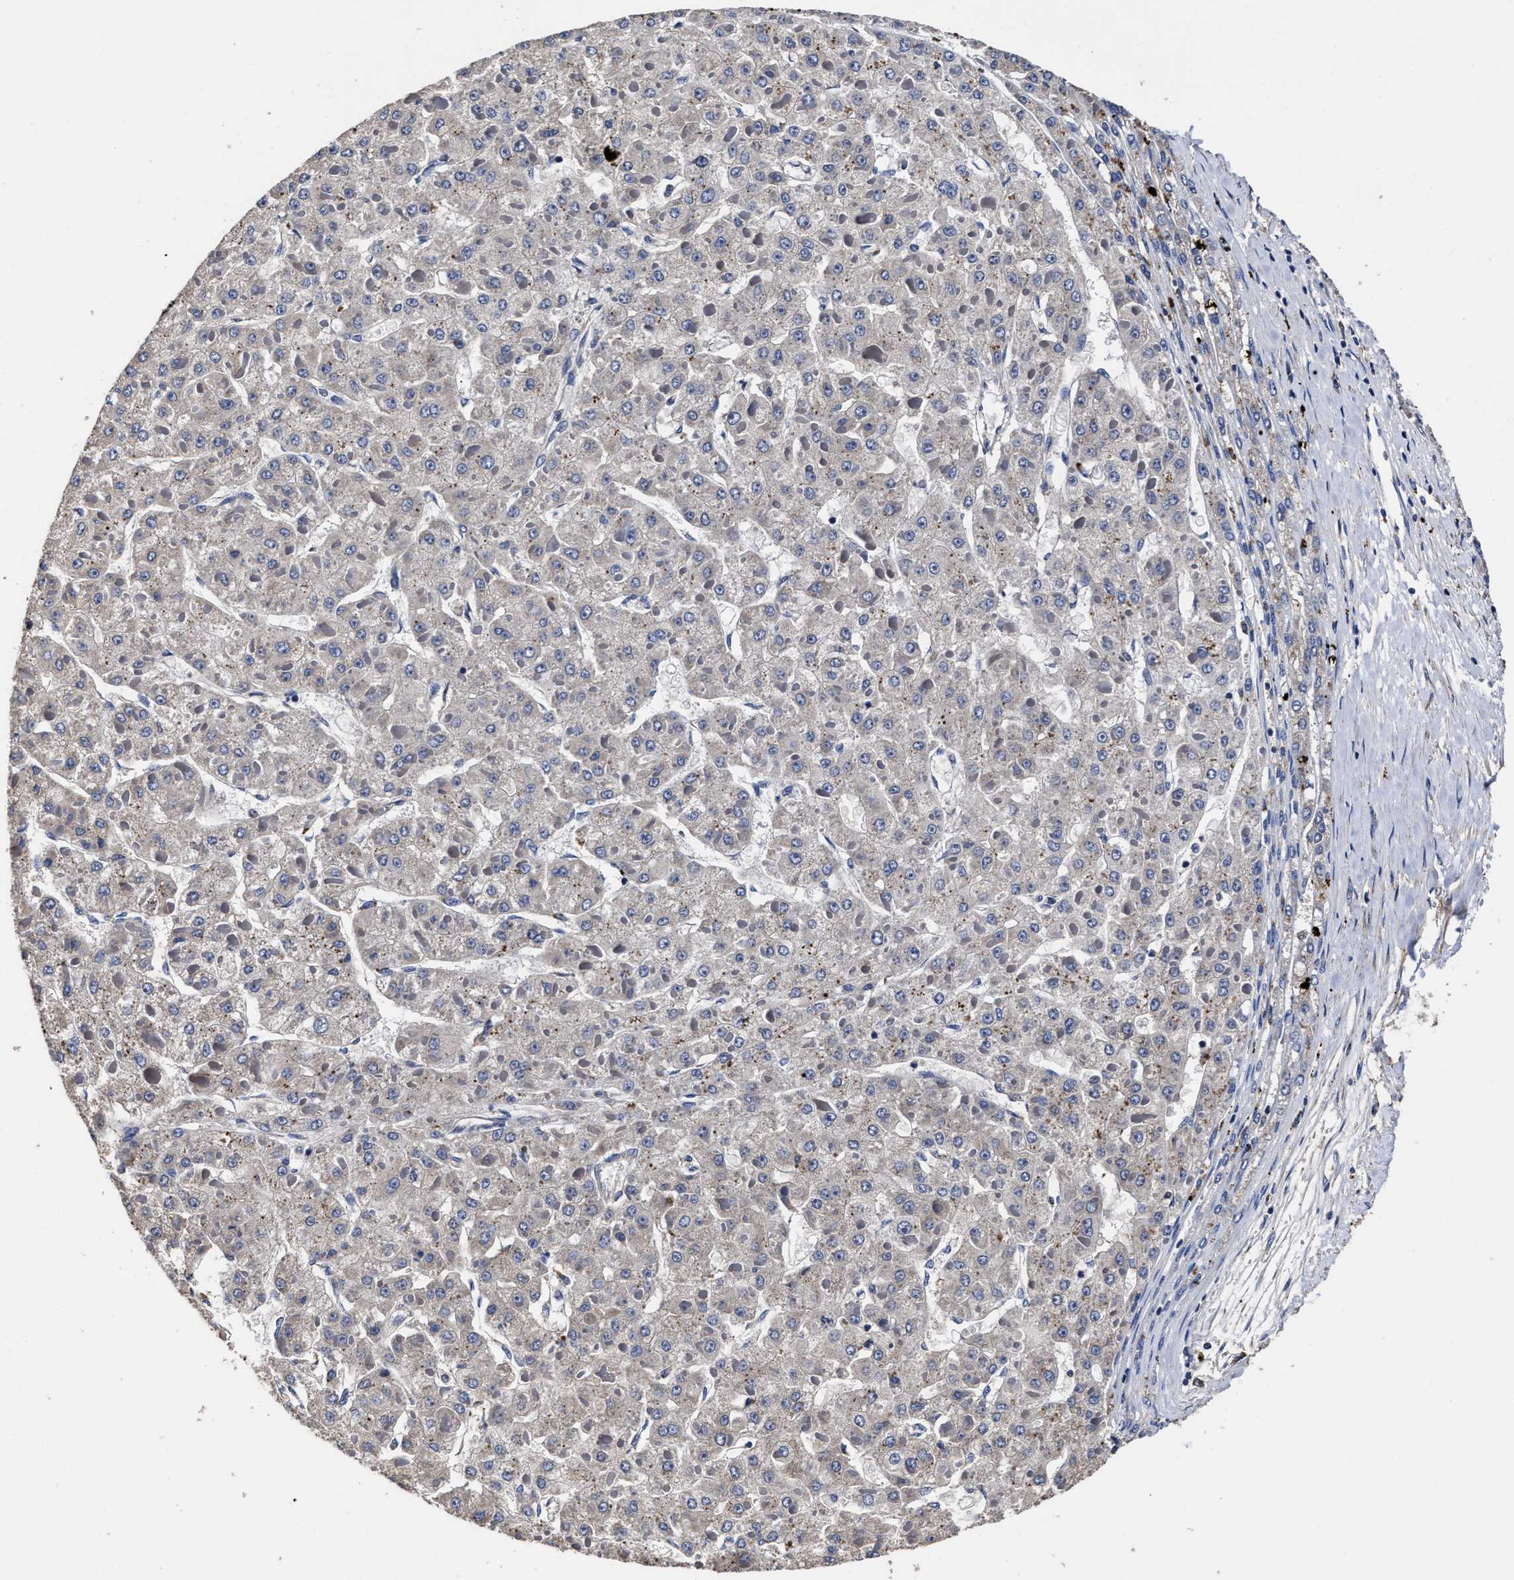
{"staining": {"intensity": "negative", "quantity": "none", "location": "none"}, "tissue": "liver cancer", "cell_type": "Tumor cells", "image_type": "cancer", "snomed": [{"axis": "morphology", "description": "Carcinoma, Hepatocellular, NOS"}, {"axis": "topography", "description": "Liver"}], "caption": "IHC photomicrograph of human liver cancer stained for a protein (brown), which shows no staining in tumor cells. (Stains: DAB immunohistochemistry (IHC) with hematoxylin counter stain, Microscopy: brightfield microscopy at high magnification).", "gene": "AVEN", "patient": {"sex": "female", "age": 73}}